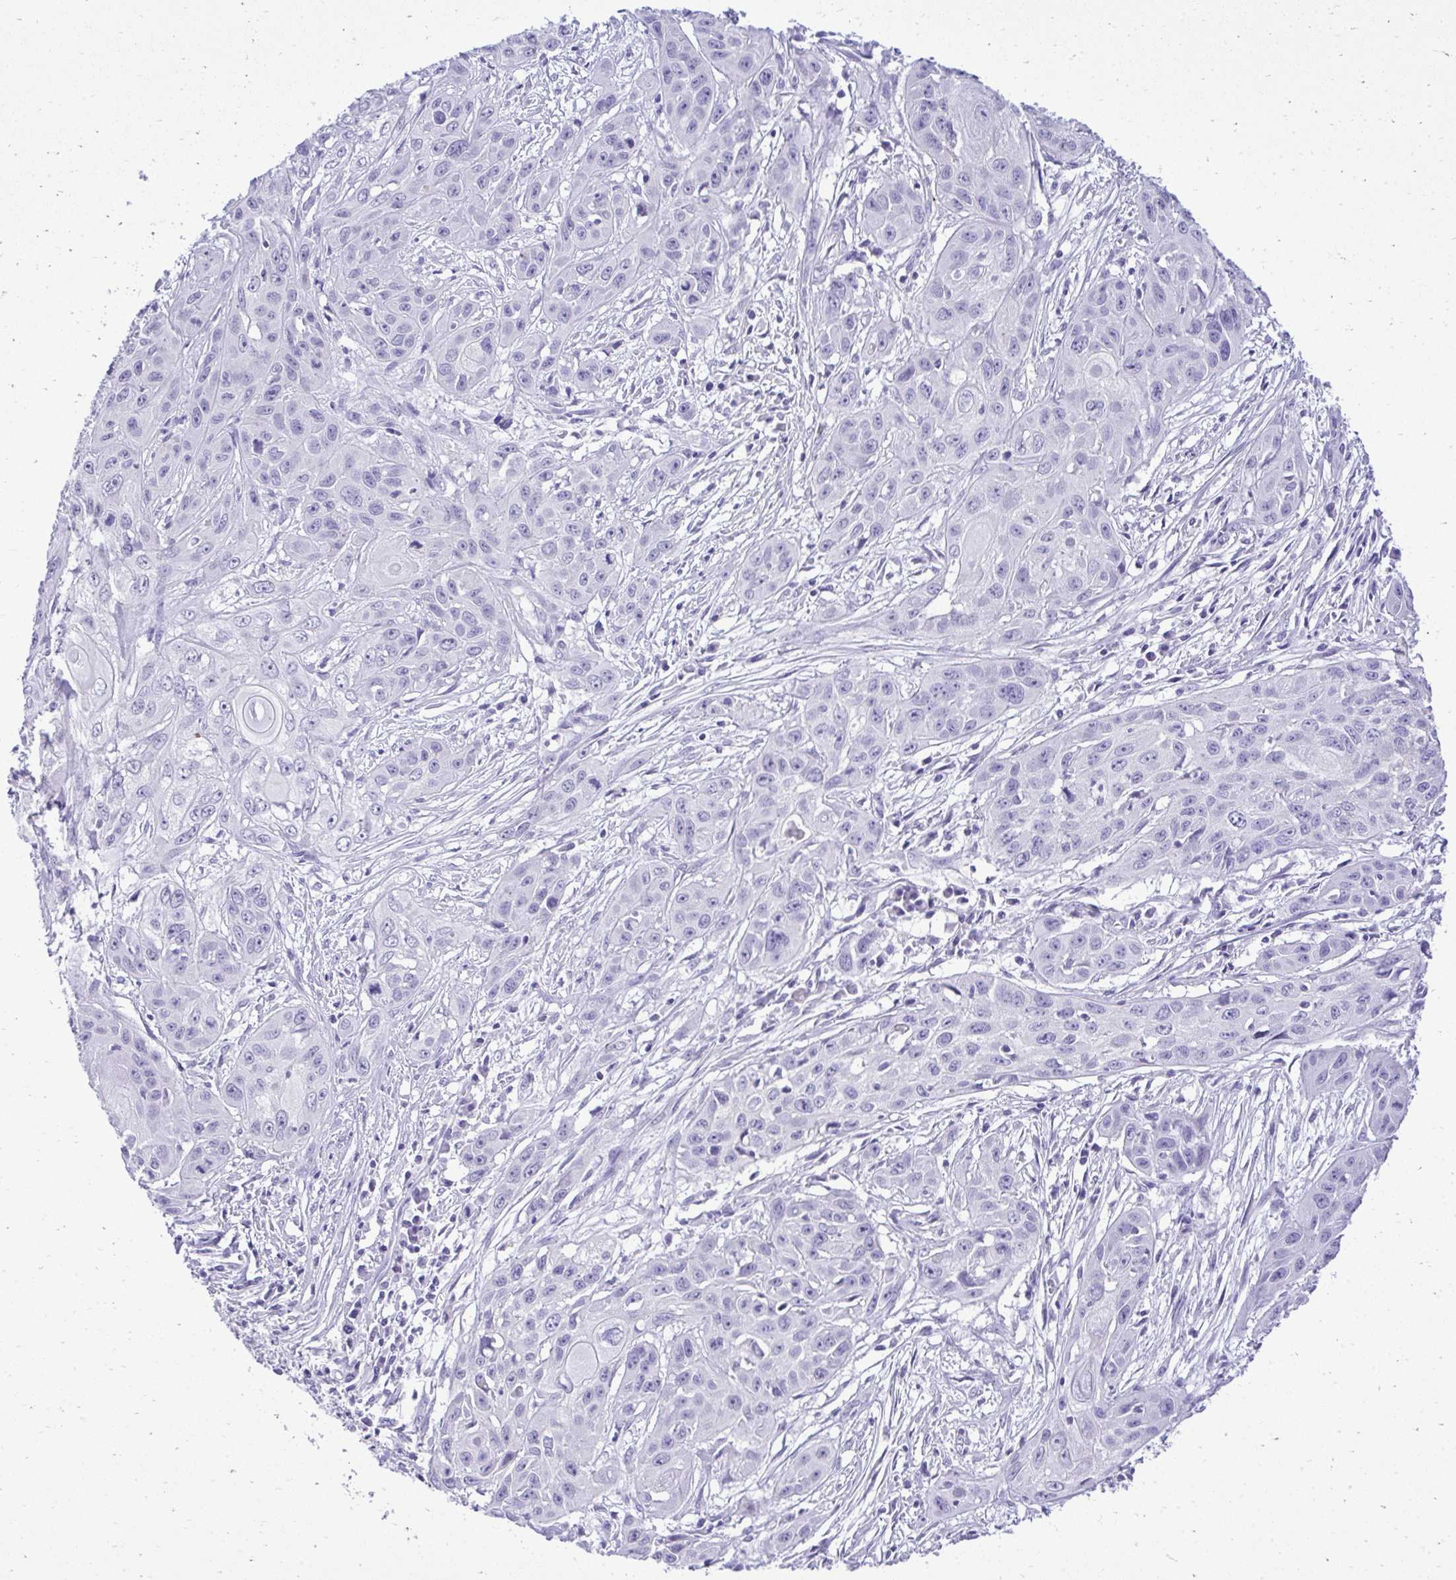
{"staining": {"intensity": "negative", "quantity": "none", "location": "none"}, "tissue": "skin cancer", "cell_type": "Tumor cells", "image_type": "cancer", "snomed": [{"axis": "morphology", "description": "Squamous cell carcinoma, NOS"}, {"axis": "topography", "description": "Skin"}, {"axis": "topography", "description": "Vulva"}], "caption": "IHC image of neoplastic tissue: human skin cancer (squamous cell carcinoma) stained with DAB reveals no significant protein expression in tumor cells. (Immunohistochemistry (ihc), brightfield microscopy, high magnification).", "gene": "ST6GALNAC3", "patient": {"sex": "female", "age": 83}}